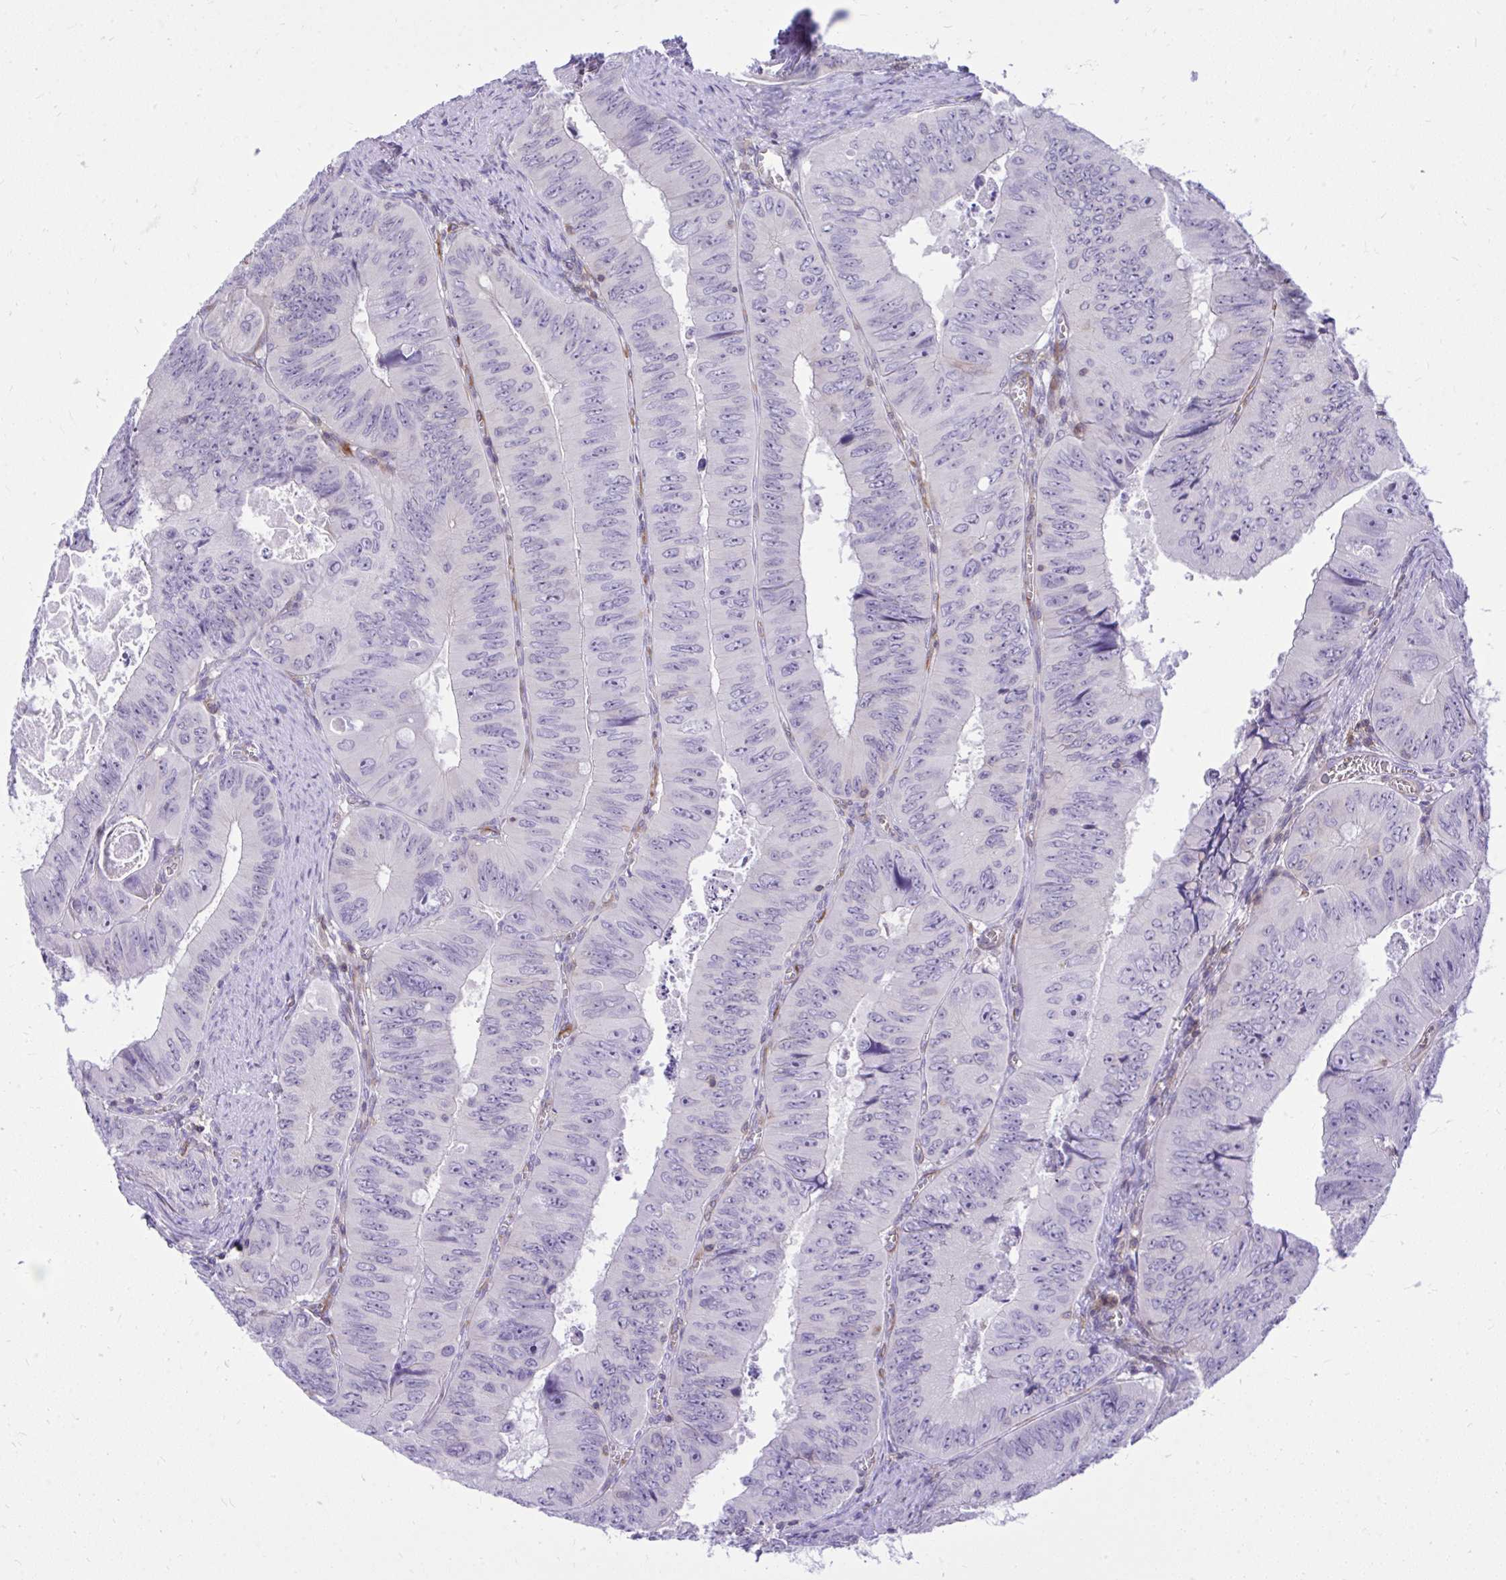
{"staining": {"intensity": "negative", "quantity": "none", "location": "none"}, "tissue": "colorectal cancer", "cell_type": "Tumor cells", "image_type": "cancer", "snomed": [{"axis": "morphology", "description": "Adenocarcinoma, NOS"}, {"axis": "topography", "description": "Colon"}], "caption": "Tumor cells are negative for protein expression in human colorectal adenocarcinoma. The staining is performed using DAB (3,3'-diaminobenzidine) brown chromogen with nuclei counter-stained in using hematoxylin.", "gene": "GPRIN3", "patient": {"sex": "female", "age": 84}}